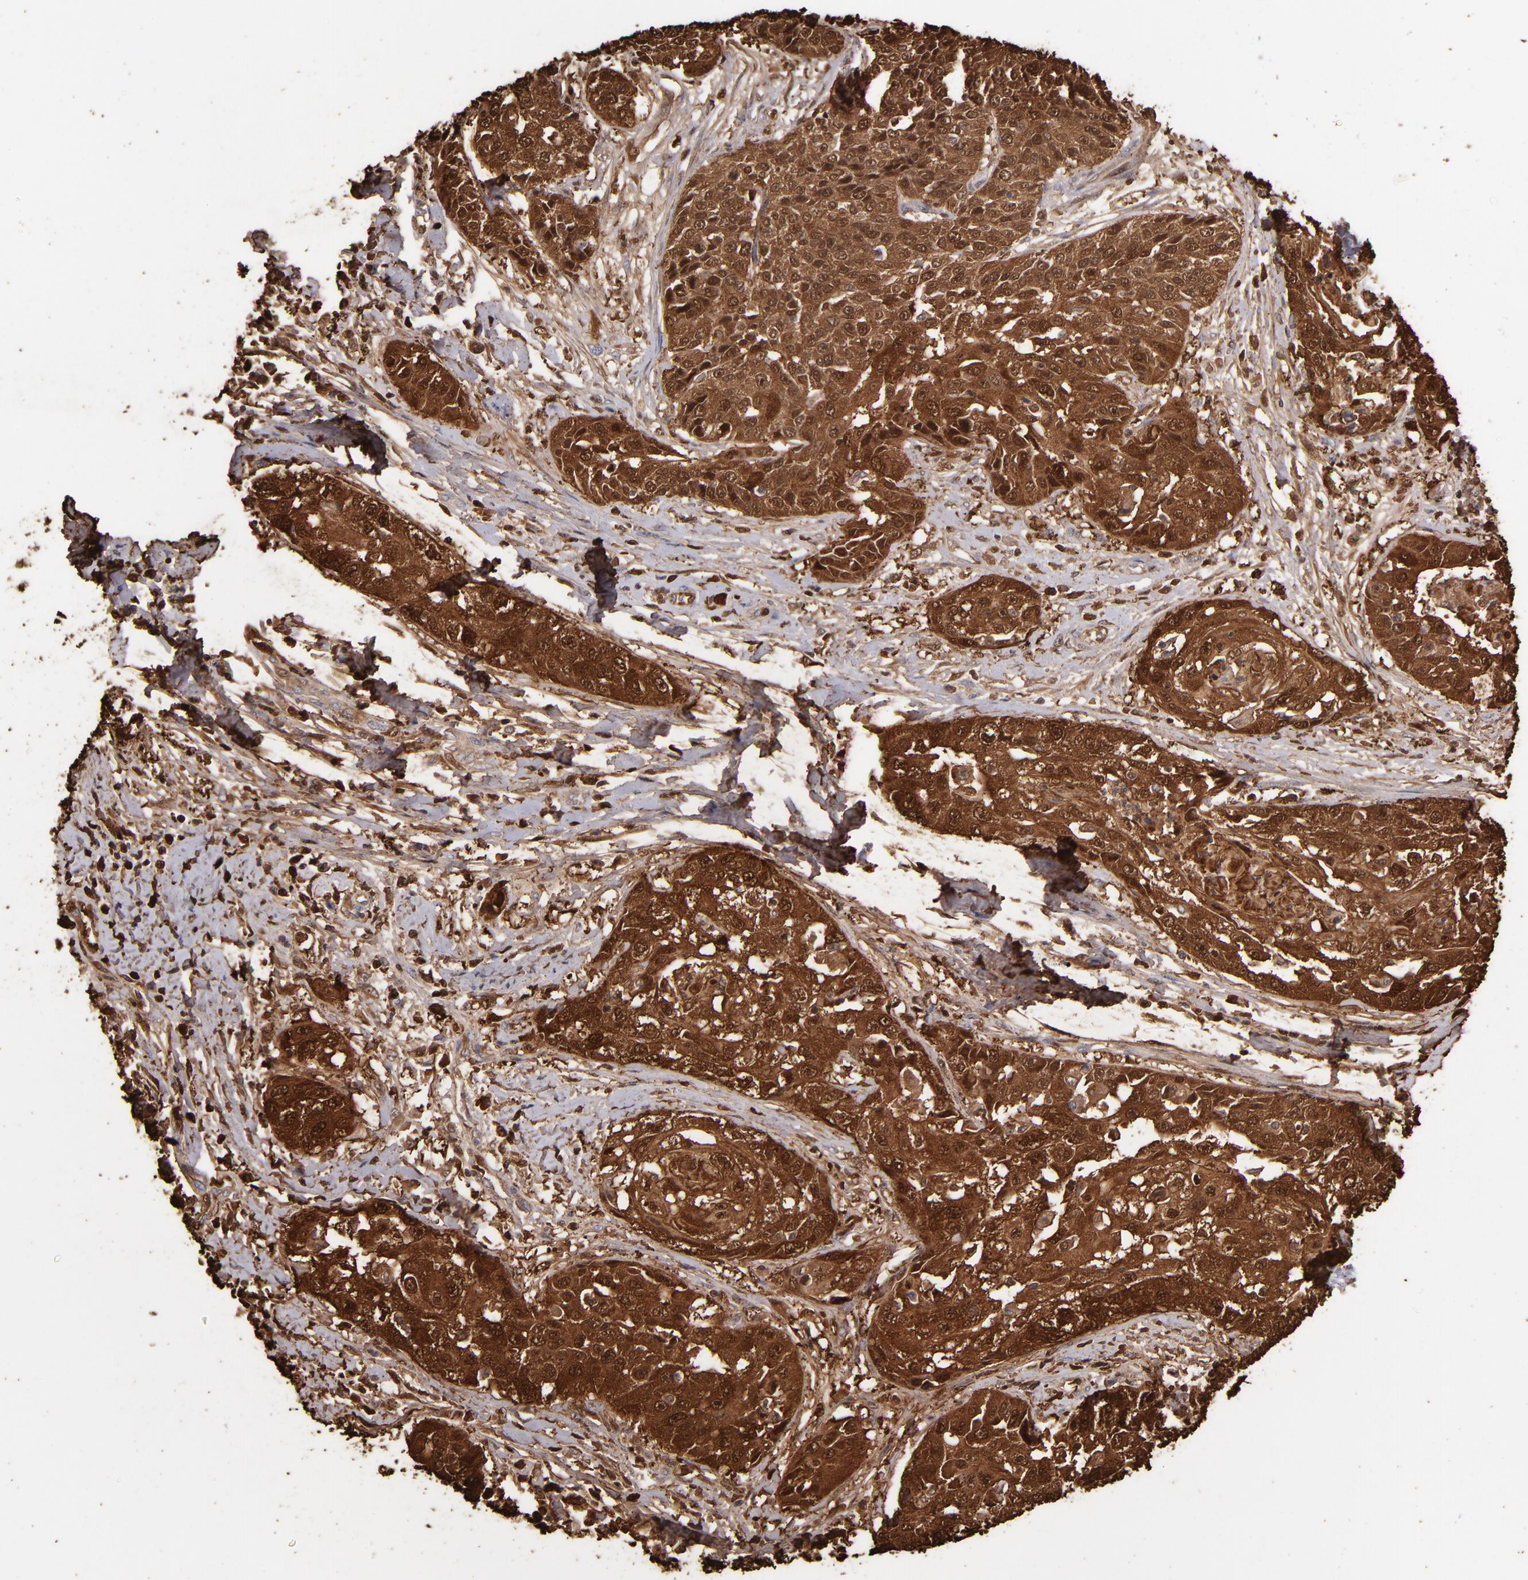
{"staining": {"intensity": "strong", "quantity": ">75%", "location": "cytoplasmic/membranous,nuclear"}, "tissue": "cervical cancer", "cell_type": "Tumor cells", "image_type": "cancer", "snomed": [{"axis": "morphology", "description": "Squamous cell carcinoma, NOS"}, {"axis": "topography", "description": "Cervix"}], "caption": "A micrograph of human cervical cancer (squamous cell carcinoma) stained for a protein reveals strong cytoplasmic/membranous and nuclear brown staining in tumor cells.", "gene": "S100A2", "patient": {"sex": "female", "age": 64}}